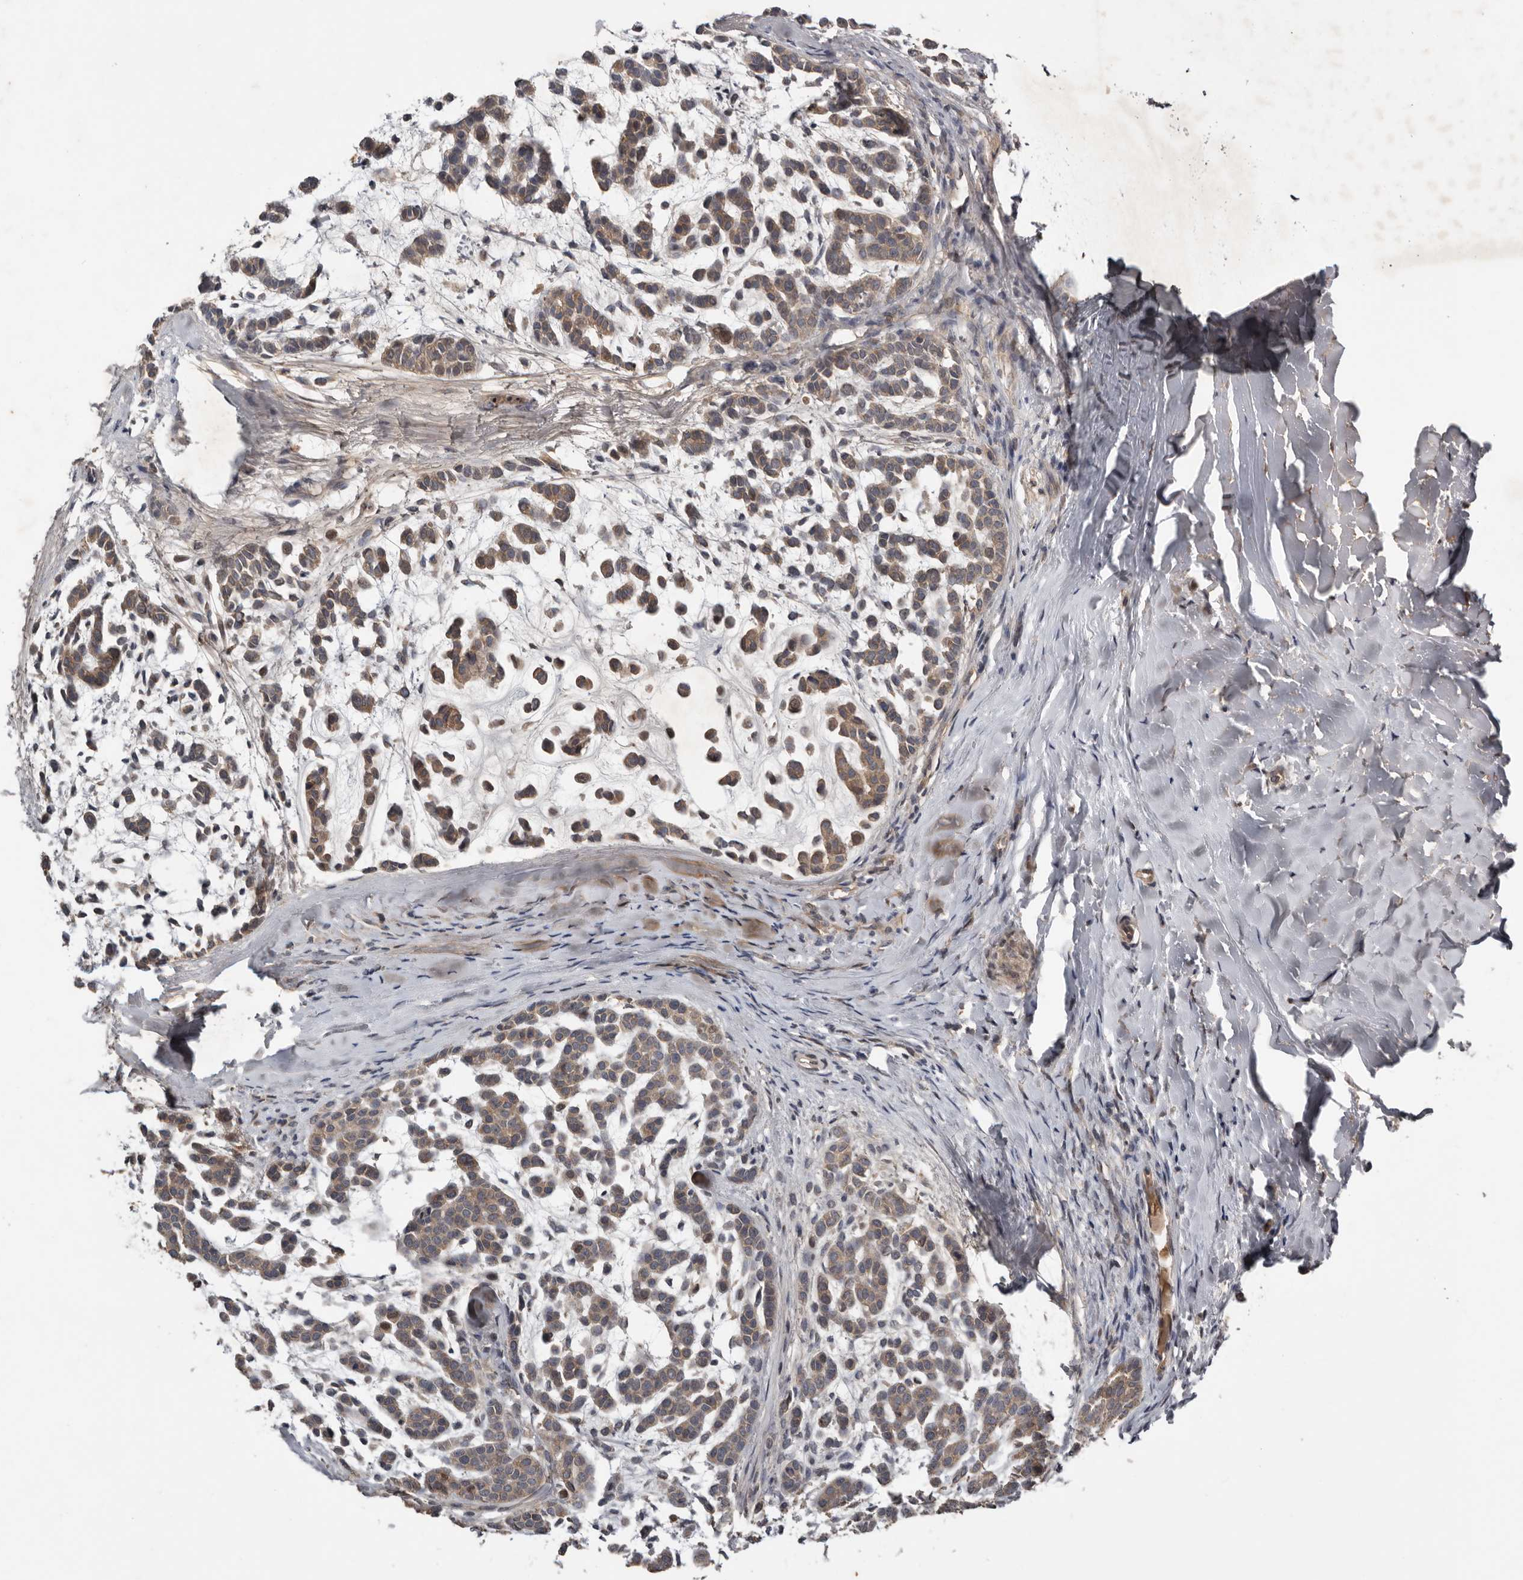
{"staining": {"intensity": "weak", "quantity": ">75%", "location": "cytoplasmic/membranous"}, "tissue": "head and neck cancer", "cell_type": "Tumor cells", "image_type": "cancer", "snomed": [{"axis": "morphology", "description": "Adenocarcinoma, NOS"}, {"axis": "morphology", "description": "Adenoma, NOS"}, {"axis": "topography", "description": "Head-Neck"}], "caption": "Head and neck adenoma stained with IHC reveals weak cytoplasmic/membranous expression in about >75% of tumor cells. (Stains: DAB in brown, nuclei in blue, Microscopy: brightfield microscopy at high magnification).", "gene": "NMUR1", "patient": {"sex": "female", "age": 55}}